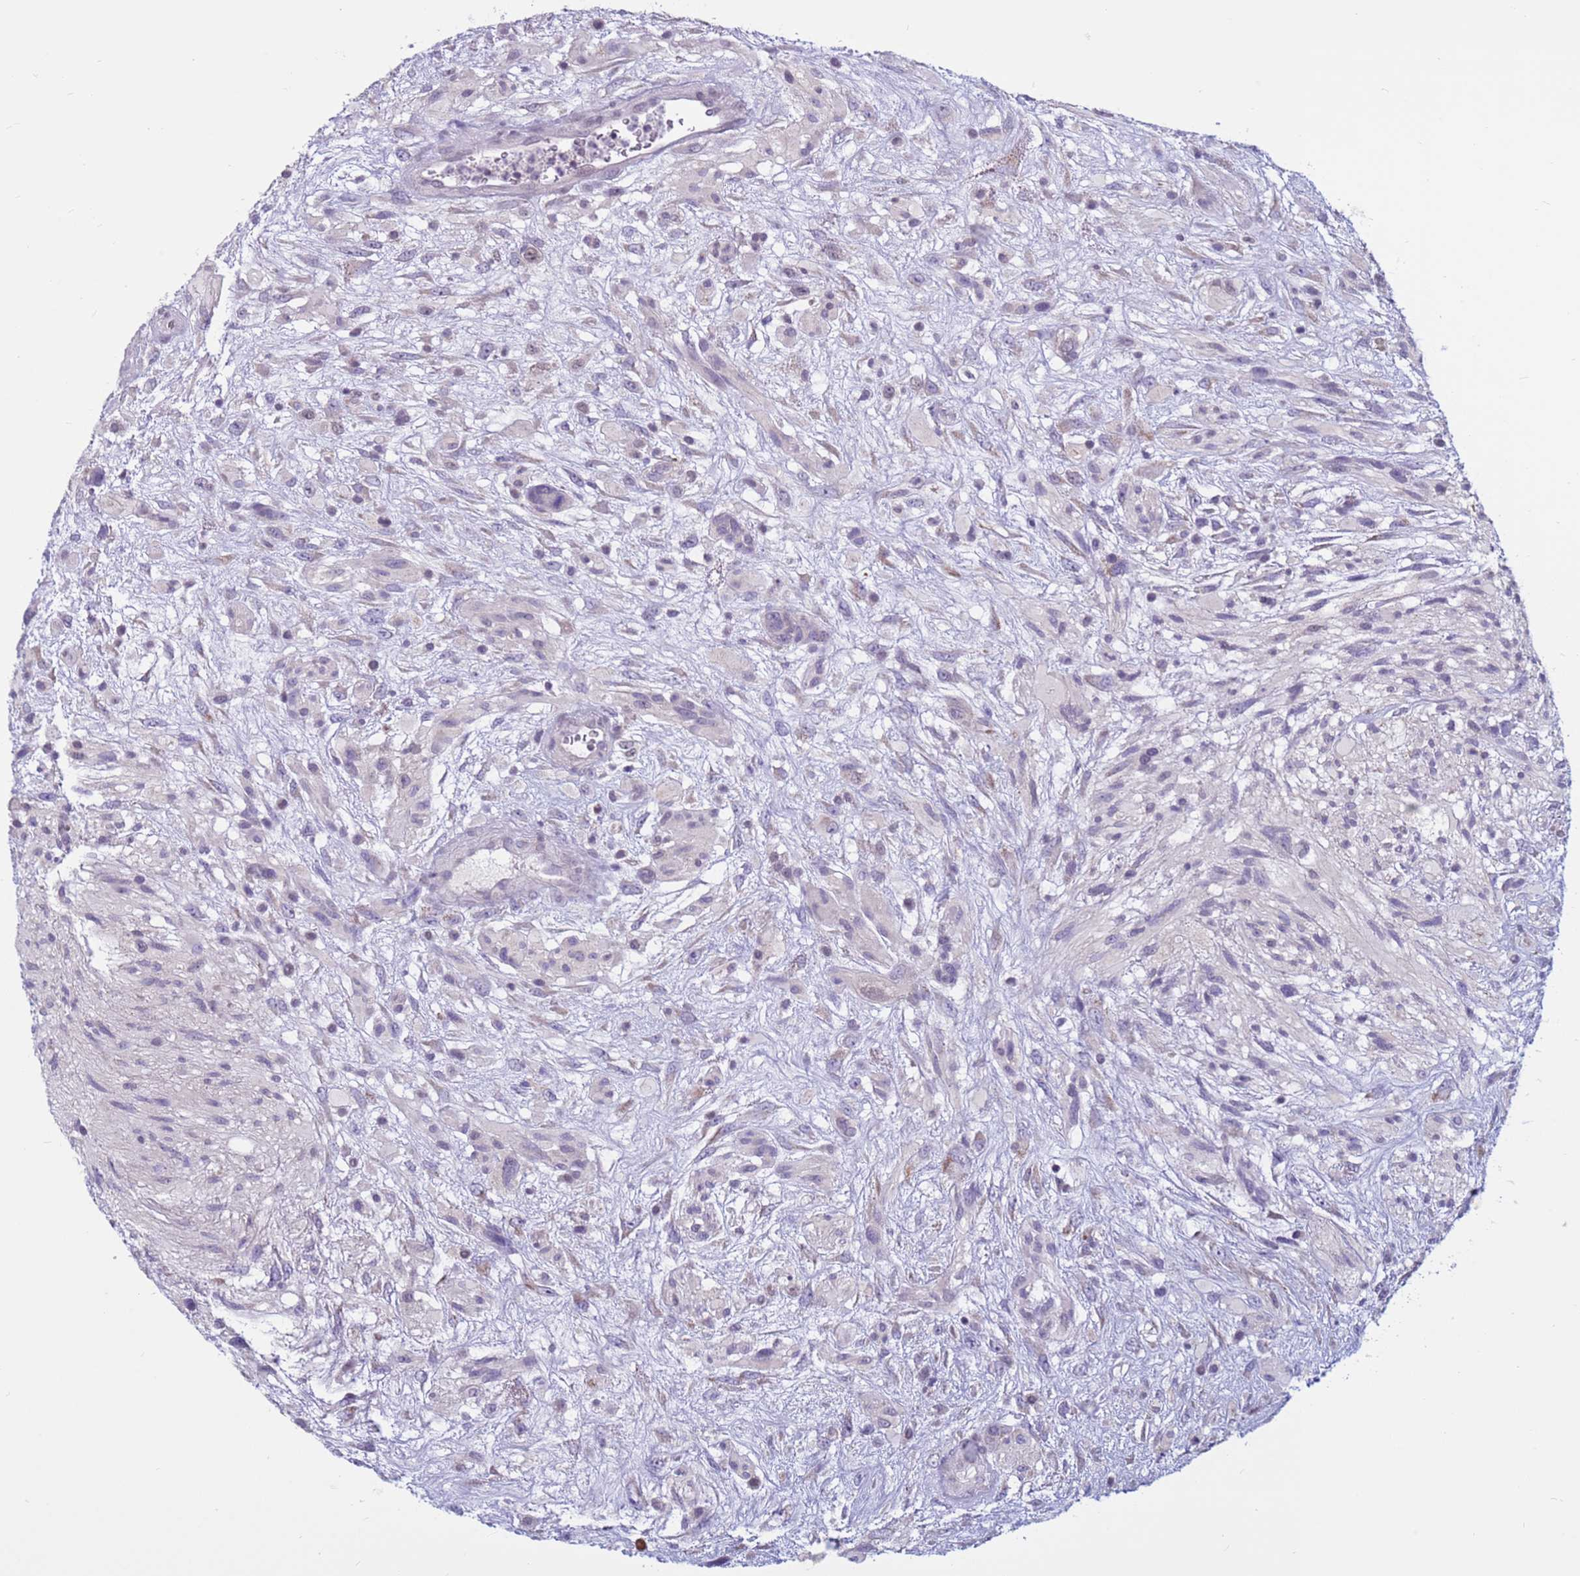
{"staining": {"intensity": "negative", "quantity": "none", "location": "none"}, "tissue": "glioma", "cell_type": "Tumor cells", "image_type": "cancer", "snomed": [{"axis": "morphology", "description": "Glioma, malignant, High grade"}, {"axis": "topography", "description": "Brain"}], "caption": "Immunohistochemical staining of glioma displays no significant positivity in tumor cells. (Brightfield microscopy of DAB (3,3'-diaminobenzidine) immunohistochemistry (IHC) at high magnification).", "gene": "CDK2AP2", "patient": {"sex": "male", "age": 61}}